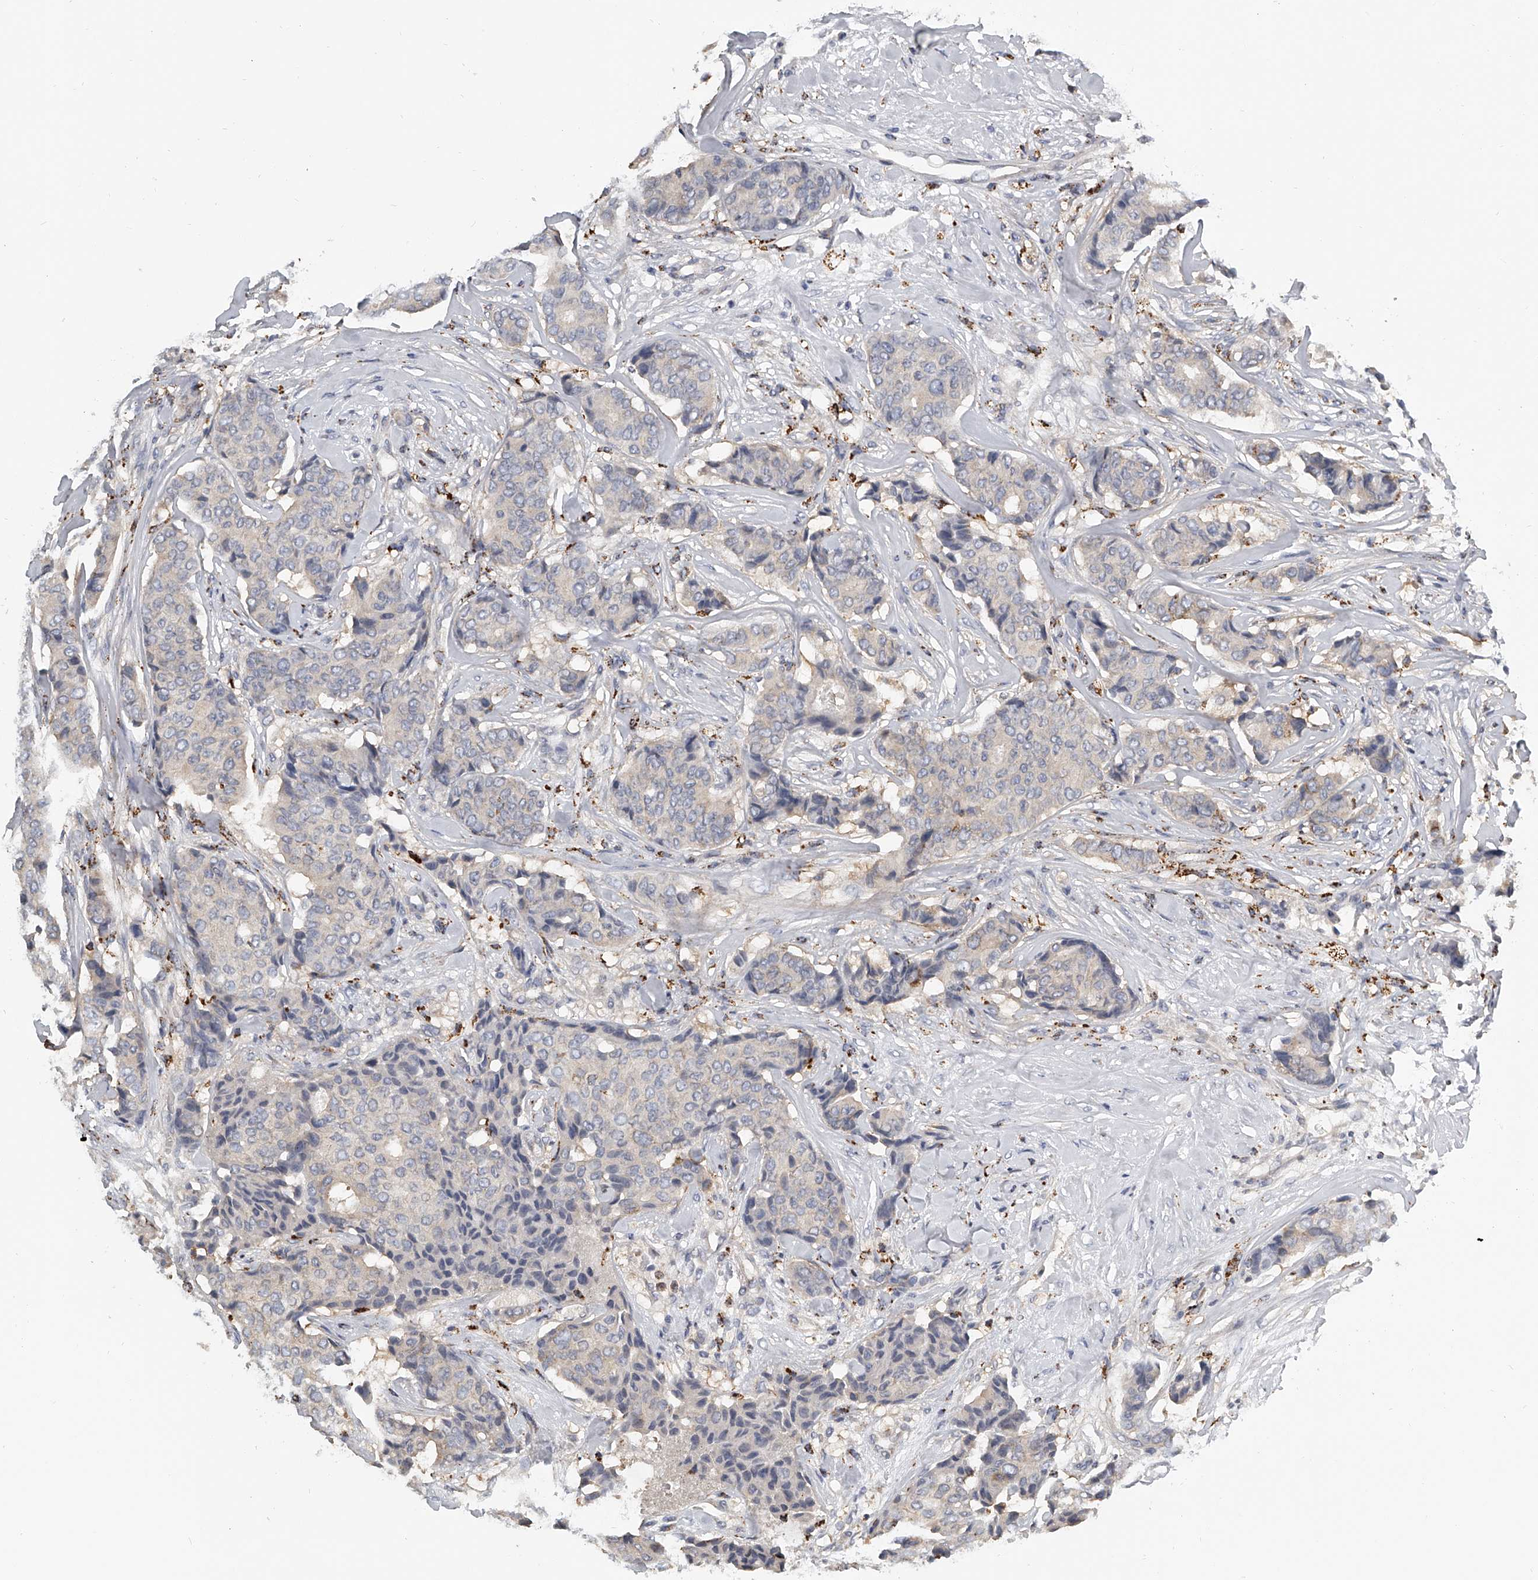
{"staining": {"intensity": "negative", "quantity": "none", "location": "none"}, "tissue": "breast cancer", "cell_type": "Tumor cells", "image_type": "cancer", "snomed": [{"axis": "morphology", "description": "Duct carcinoma"}, {"axis": "topography", "description": "Breast"}], "caption": "DAB immunohistochemical staining of human breast cancer (intraductal carcinoma) reveals no significant staining in tumor cells. (DAB (3,3'-diaminobenzidine) immunohistochemistry (IHC) with hematoxylin counter stain).", "gene": "KLHL7", "patient": {"sex": "female", "age": 75}}